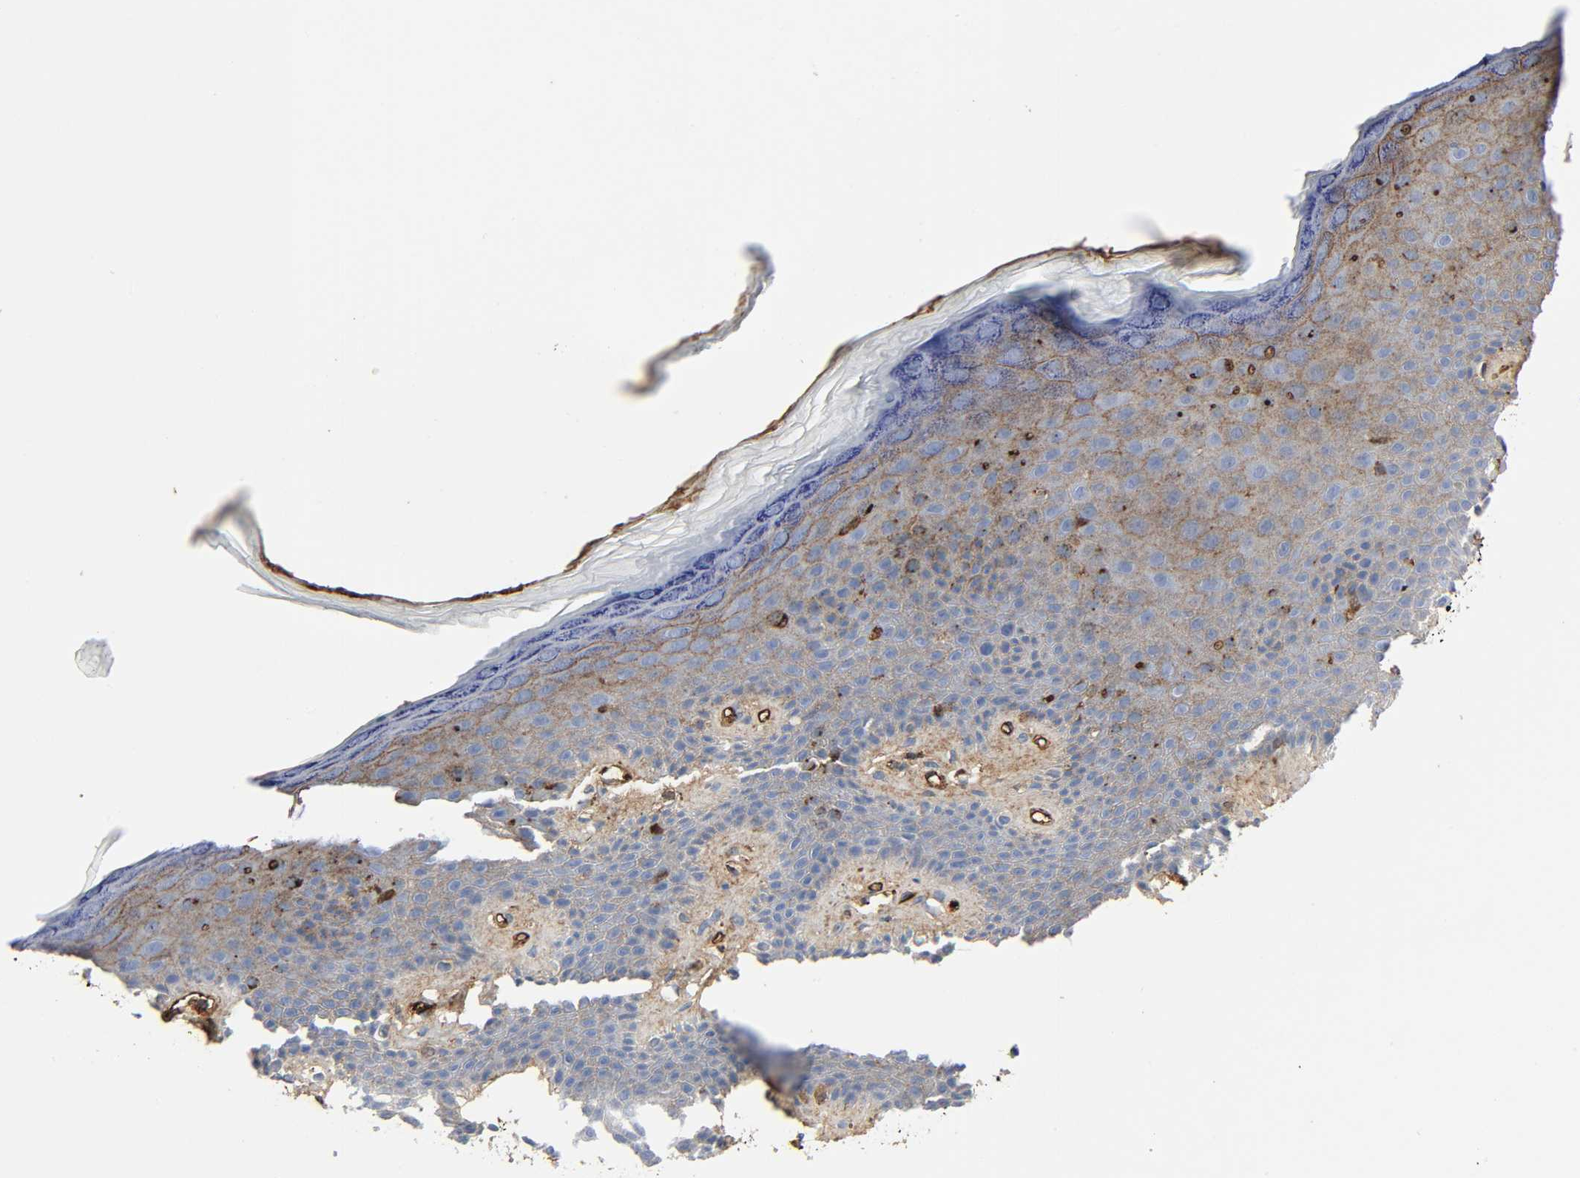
{"staining": {"intensity": "moderate", "quantity": "25%-75%", "location": "cytoplasmic/membranous"}, "tissue": "skin", "cell_type": "Epidermal cells", "image_type": "normal", "snomed": [{"axis": "morphology", "description": "Normal tissue, NOS"}, {"axis": "topography", "description": "Anal"}], "caption": "DAB (3,3'-diaminobenzidine) immunohistochemical staining of unremarkable skin demonstrates moderate cytoplasmic/membranous protein positivity in approximately 25%-75% of epidermal cells. The staining was performed using DAB, with brown indicating positive protein expression. Nuclei are stained blue with hematoxylin.", "gene": "C3", "patient": {"sex": "female", "age": 46}}